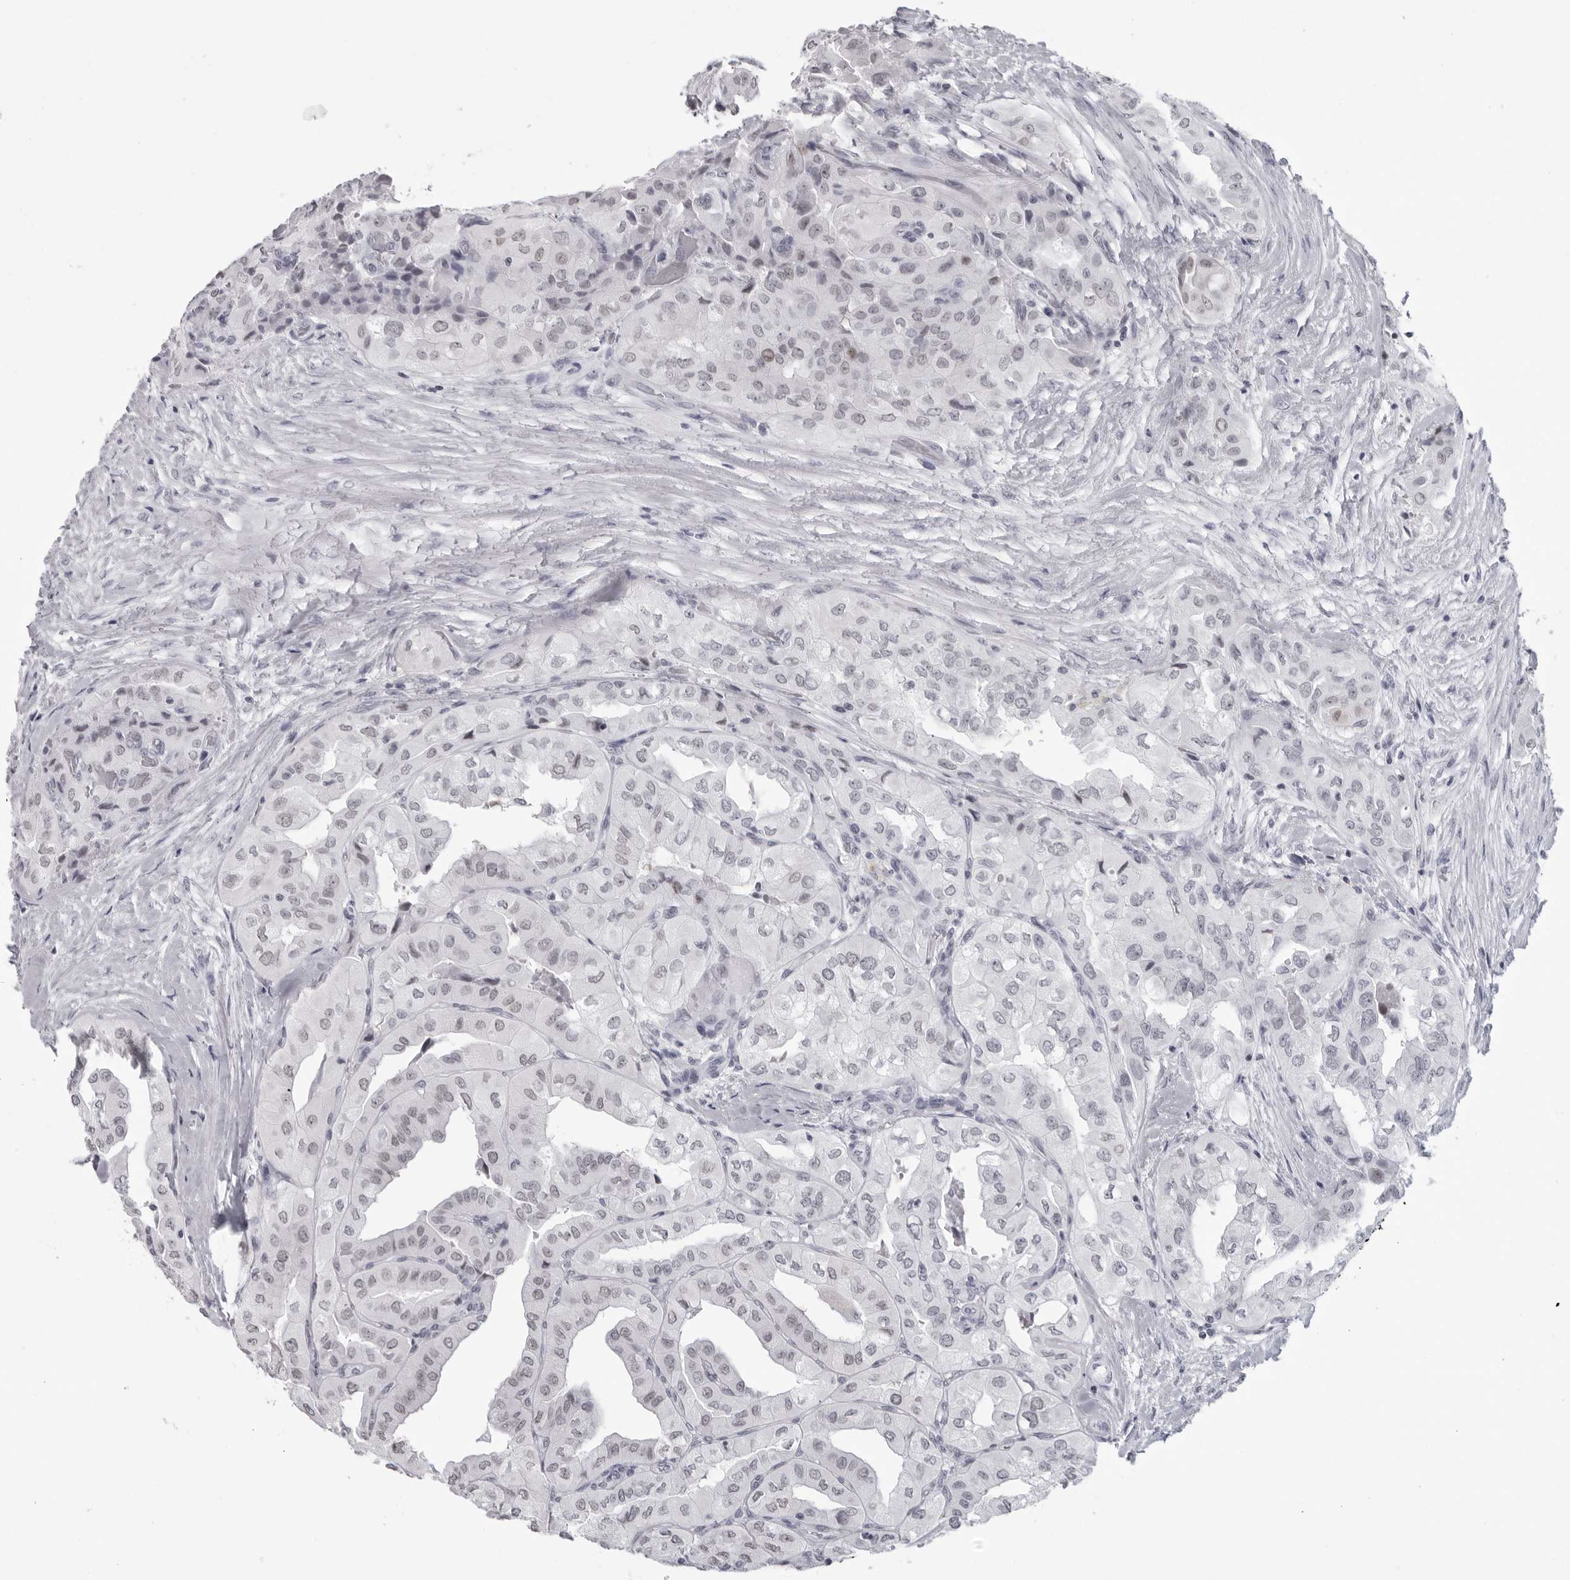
{"staining": {"intensity": "weak", "quantity": "<25%", "location": "nuclear"}, "tissue": "thyroid cancer", "cell_type": "Tumor cells", "image_type": "cancer", "snomed": [{"axis": "morphology", "description": "Papillary adenocarcinoma, NOS"}, {"axis": "topography", "description": "Thyroid gland"}], "caption": "Tumor cells show no significant protein expression in papillary adenocarcinoma (thyroid).", "gene": "ESPN", "patient": {"sex": "female", "age": 59}}